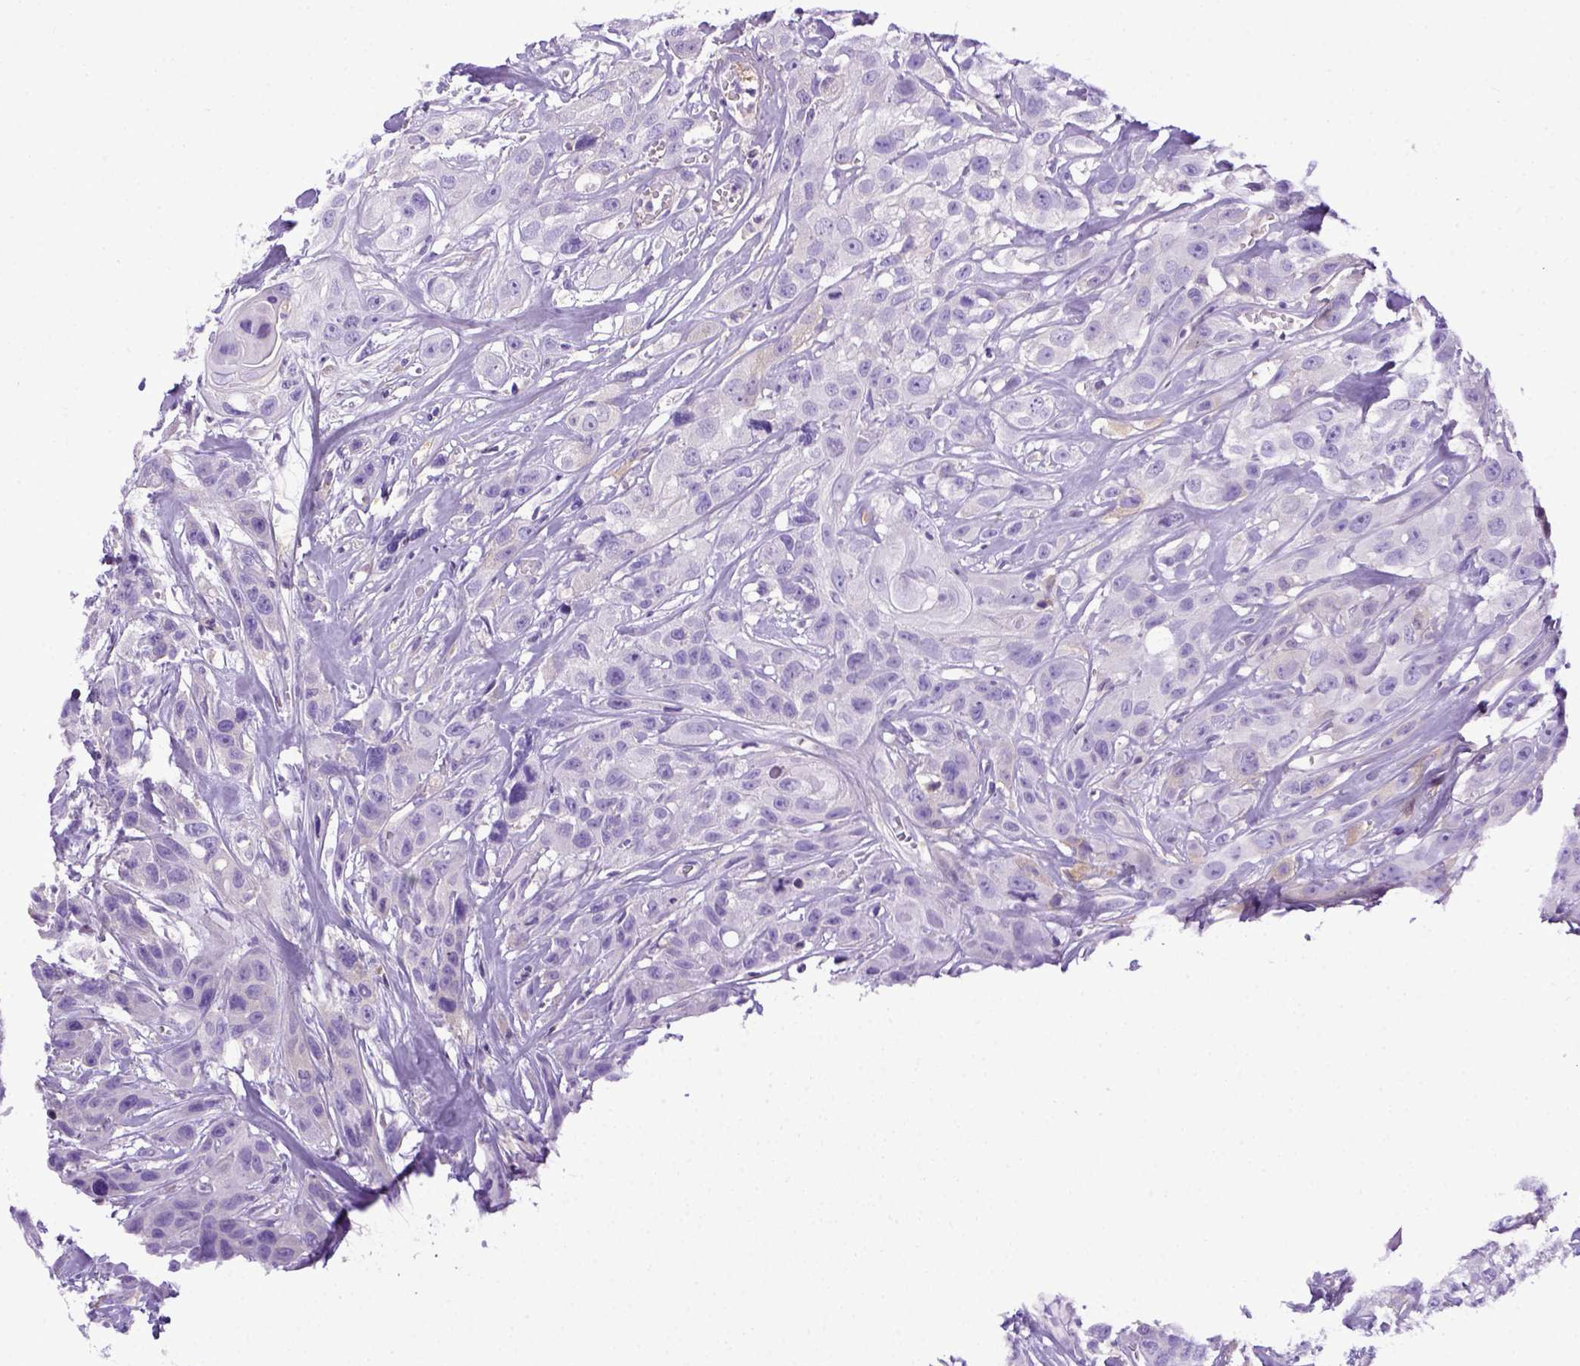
{"staining": {"intensity": "negative", "quantity": "none", "location": "none"}, "tissue": "head and neck cancer", "cell_type": "Tumor cells", "image_type": "cancer", "snomed": [{"axis": "morphology", "description": "Squamous cell carcinoma, NOS"}, {"axis": "topography", "description": "Head-Neck"}], "caption": "Immunohistochemistry photomicrograph of neoplastic tissue: head and neck squamous cell carcinoma stained with DAB demonstrates no significant protein expression in tumor cells.", "gene": "ITIH4", "patient": {"sex": "male", "age": 57}}